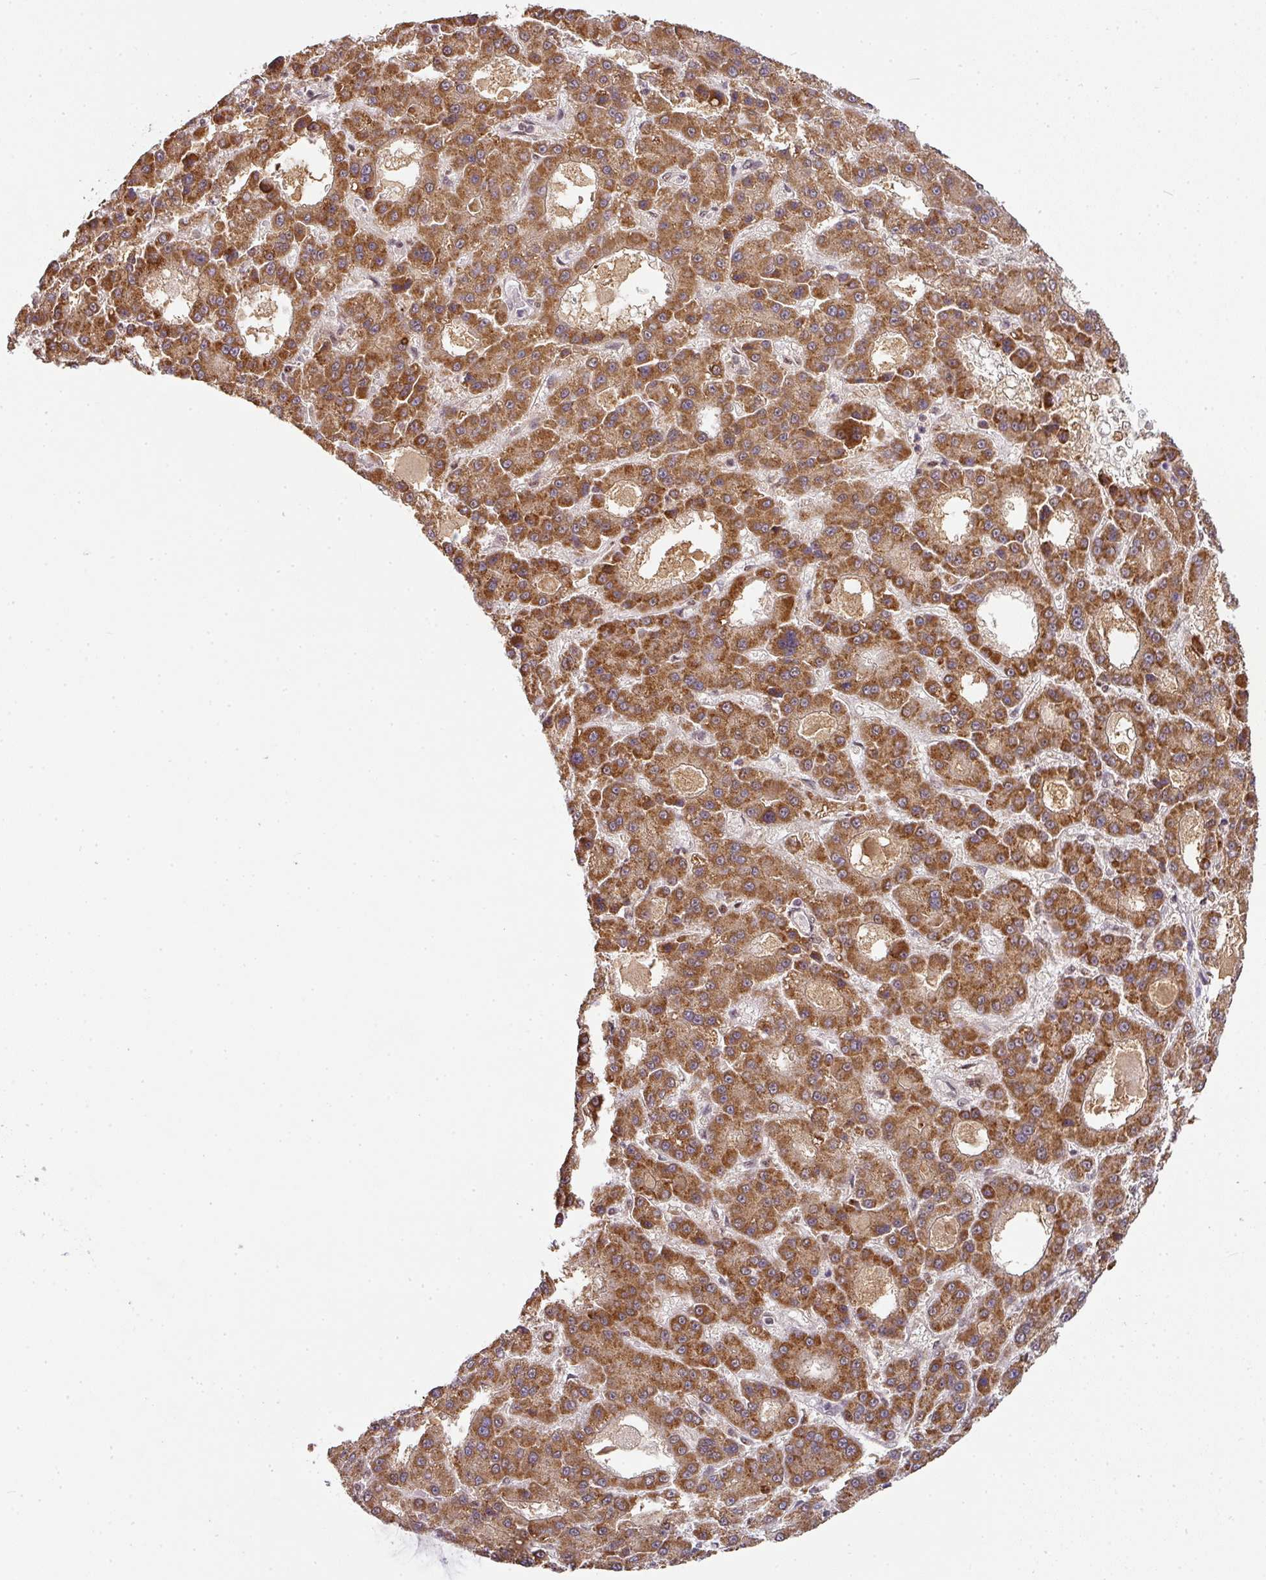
{"staining": {"intensity": "strong", "quantity": ">75%", "location": "cytoplasmic/membranous"}, "tissue": "liver cancer", "cell_type": "Tumor cells", "image_type": "cancer", "snomed": [{"axis": "morphology", "description": "Carcinoma, Hepatocellular, NOS"}, {"axis": "topography", "description": "Liver"}], "caption": "DAB (3,3'-diaminobenzidine) immunohistochemical staining of liver cancer (hepatocellular carcinoma) demonstrates strong cytoplasmic/membranous protein positivity in approximately >75% of tumor cells.", "gene": "RANBP9", "patient": {"sex": "male", "age": 70}}